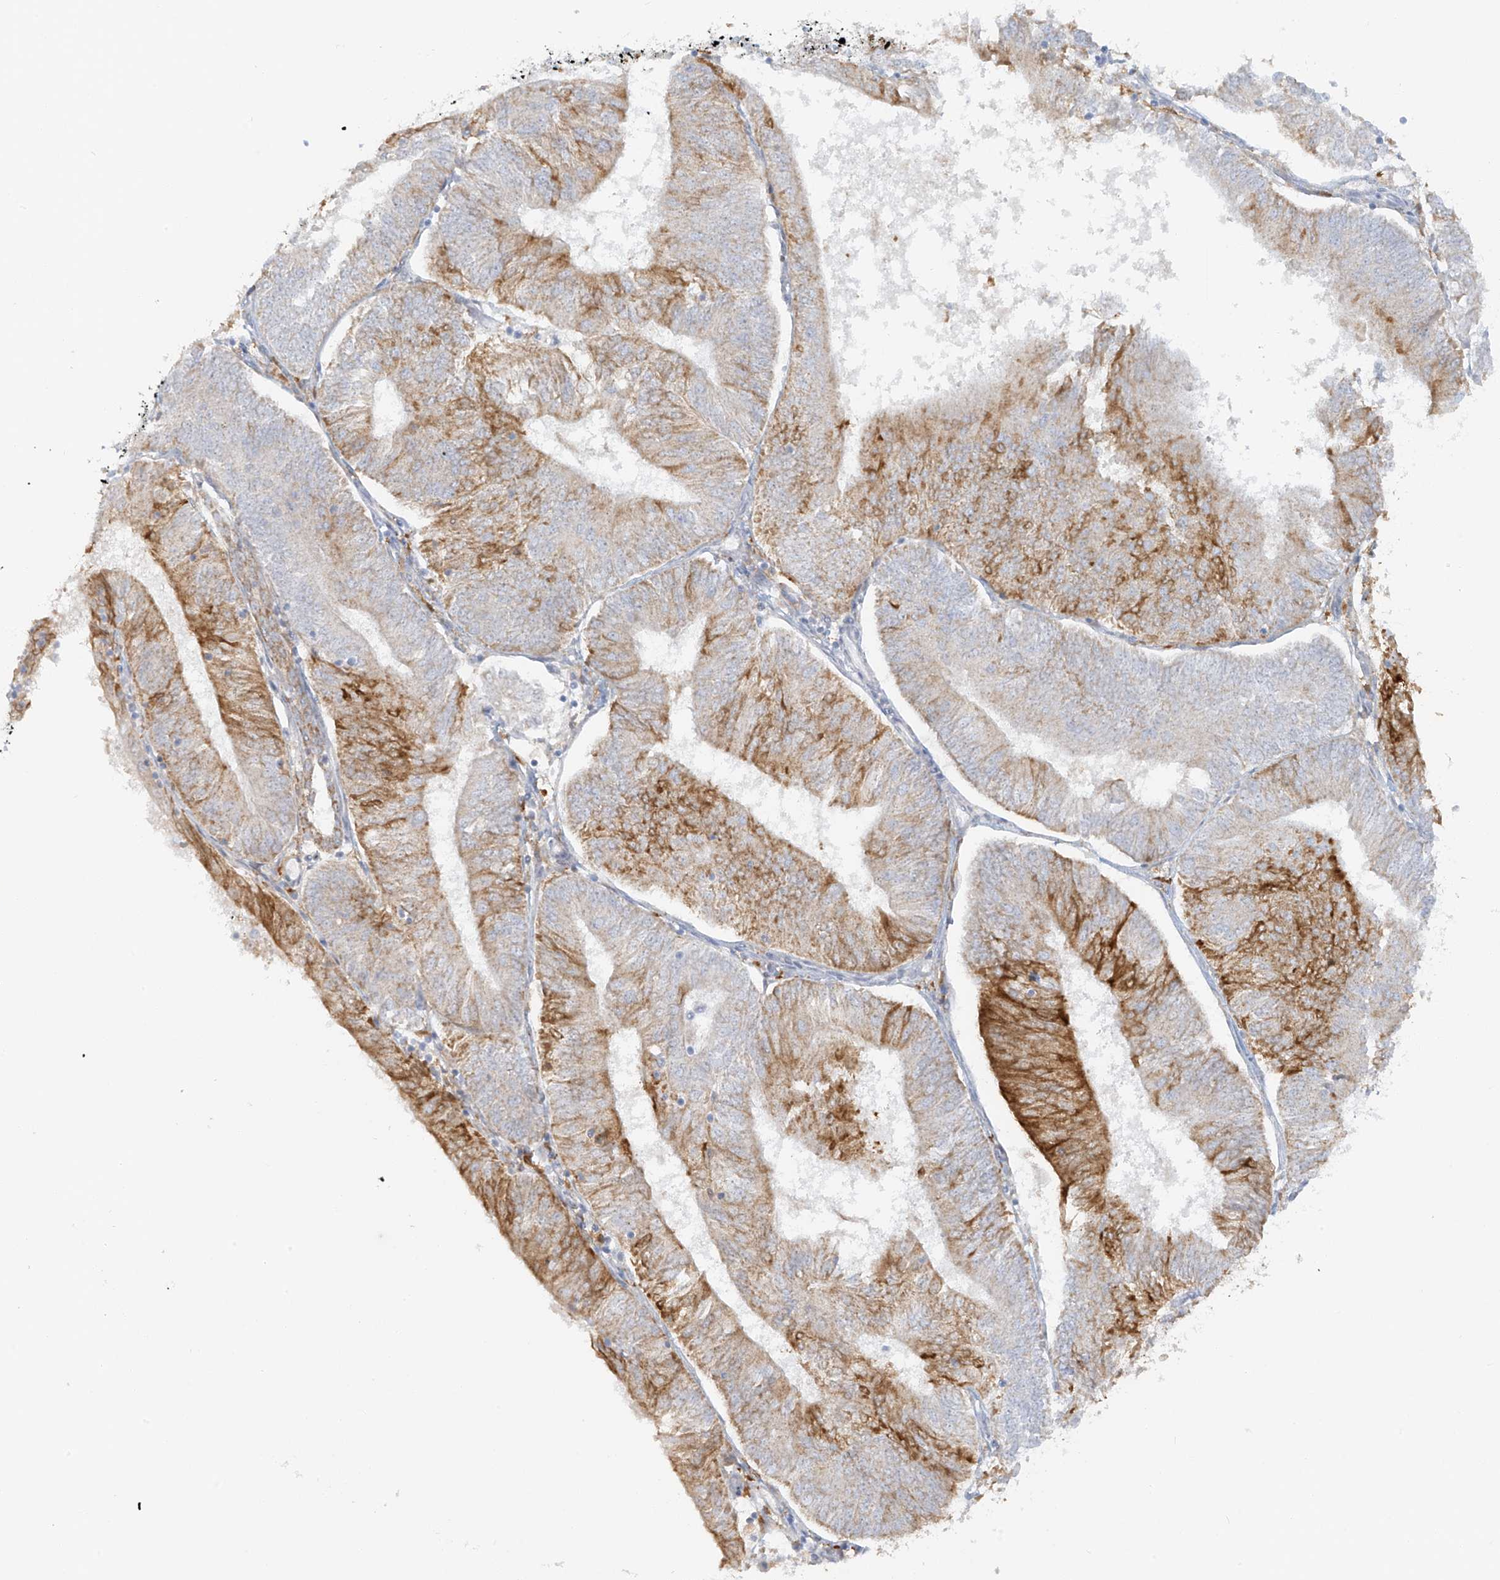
{"staining": {"intensity": "strong", "quantity": "<25%", "location": "cytoplasmic/membranous"}, "tissue": "endometrial cancer", "cell_type": "Tumor cells", "image_type": "cancer", "snomed": [{"axis": "morphology", "description": "Adenocarcinoma, NOS"}, {"axis": "topography", "description": "Endometrium"}], "caption": "The micrograph displays immunohistochemical staining of endometrial adenocarcinoma. There is strong cytoplasmic/membranous staining is present in approximately <25% of tumor cells.", "gene": "UPK1B", "patient": {"sex": "female", "age": 58}}